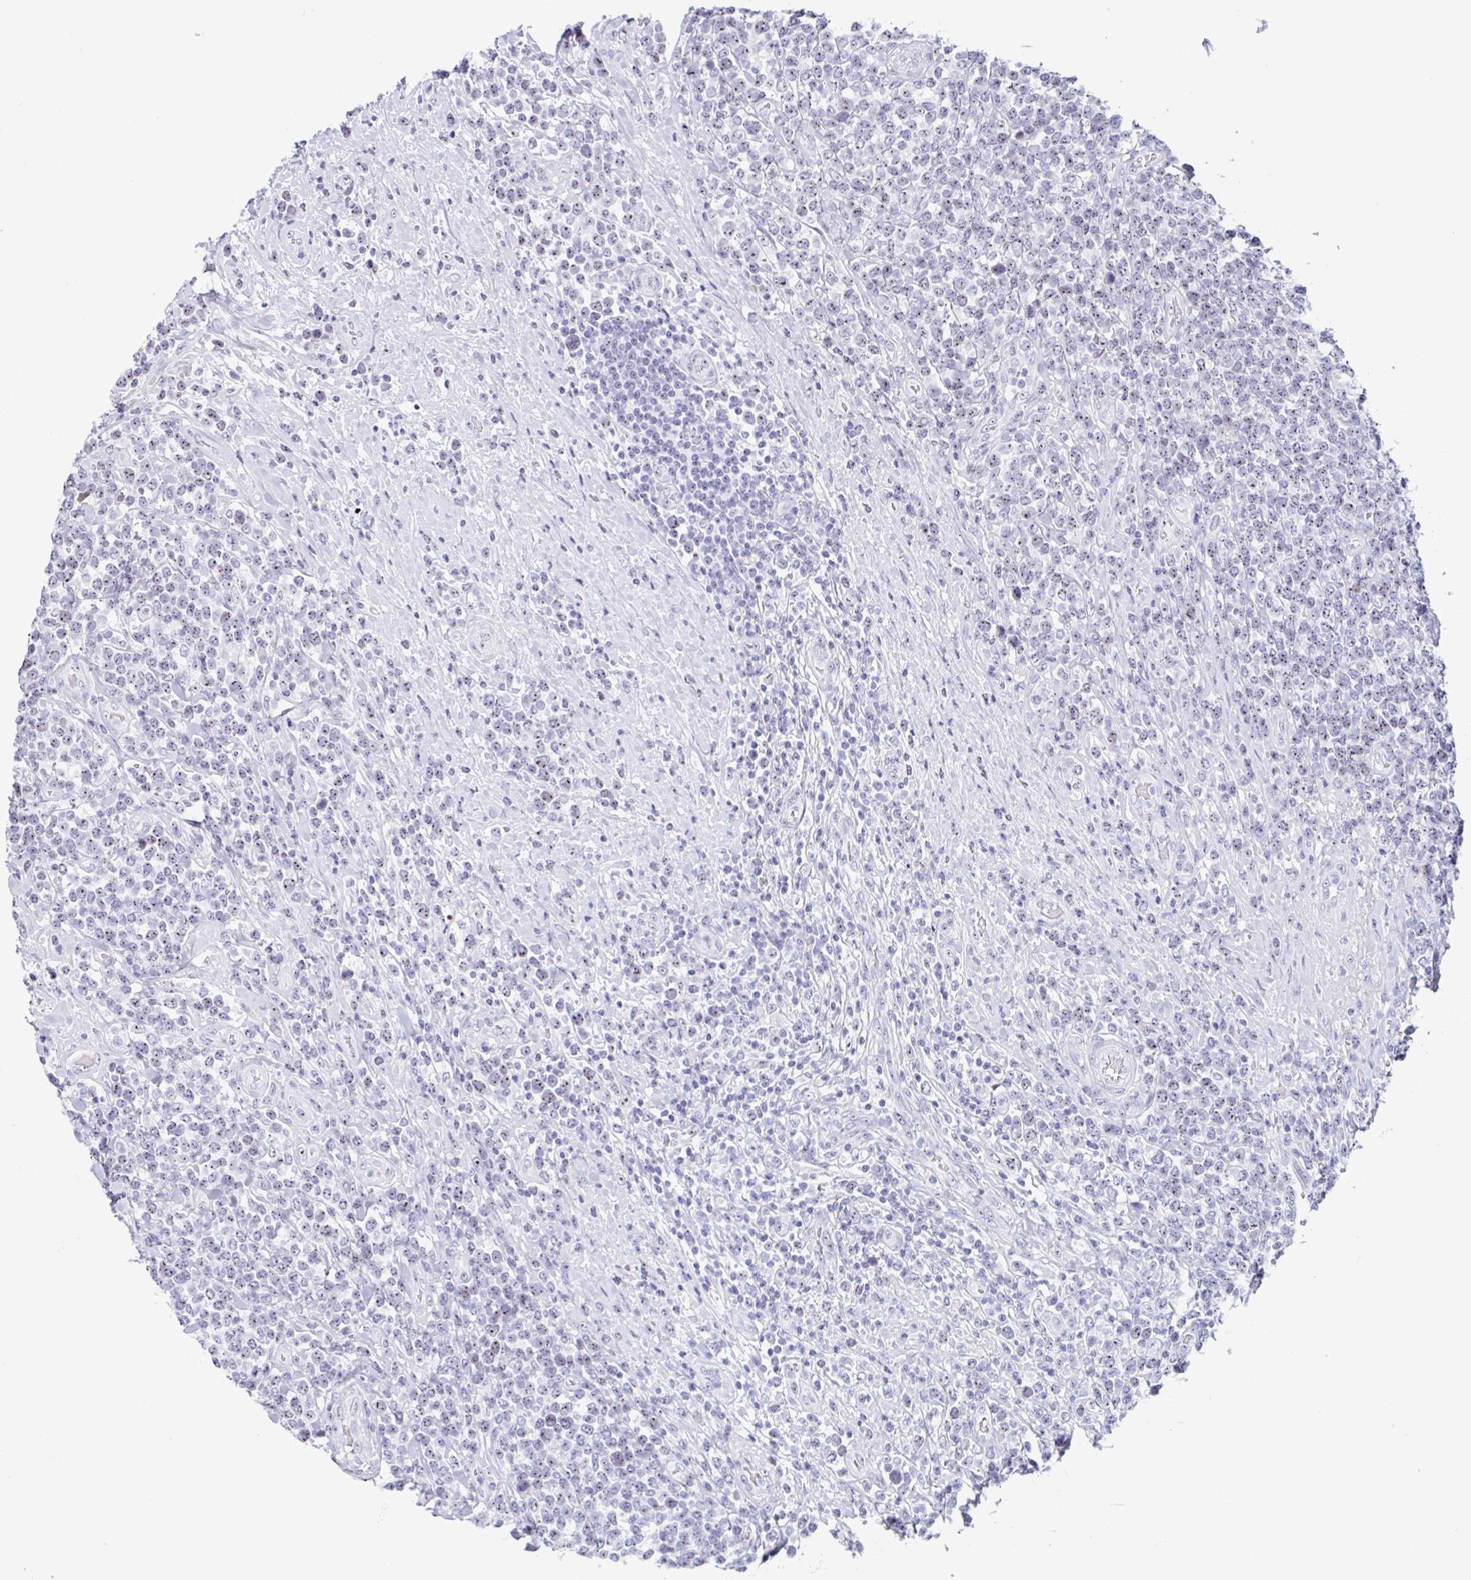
{"staining": {"intensity": "moderate", "quantity": "<25%", "location": "nuclear"}, "tissue": "lymphoma", "cell_type": "Tumor cells", "image_type": "cancer", "snomed": [{"axis": "morphology", "description": "Malignant lymphoma, non-Hodgkin's type, High grade"}, {"axis": "topography", "description": "Soft tissue"}], "caption": "Tumor cells demonstrate moderate nuclear expression in approximately <25% of cells in lymphoma. Immunohistochemistry stains the protein in brown and the nuclei are stained blue.", "gene": "LENG9", "patient": {"sex": "female", "age": 56}}